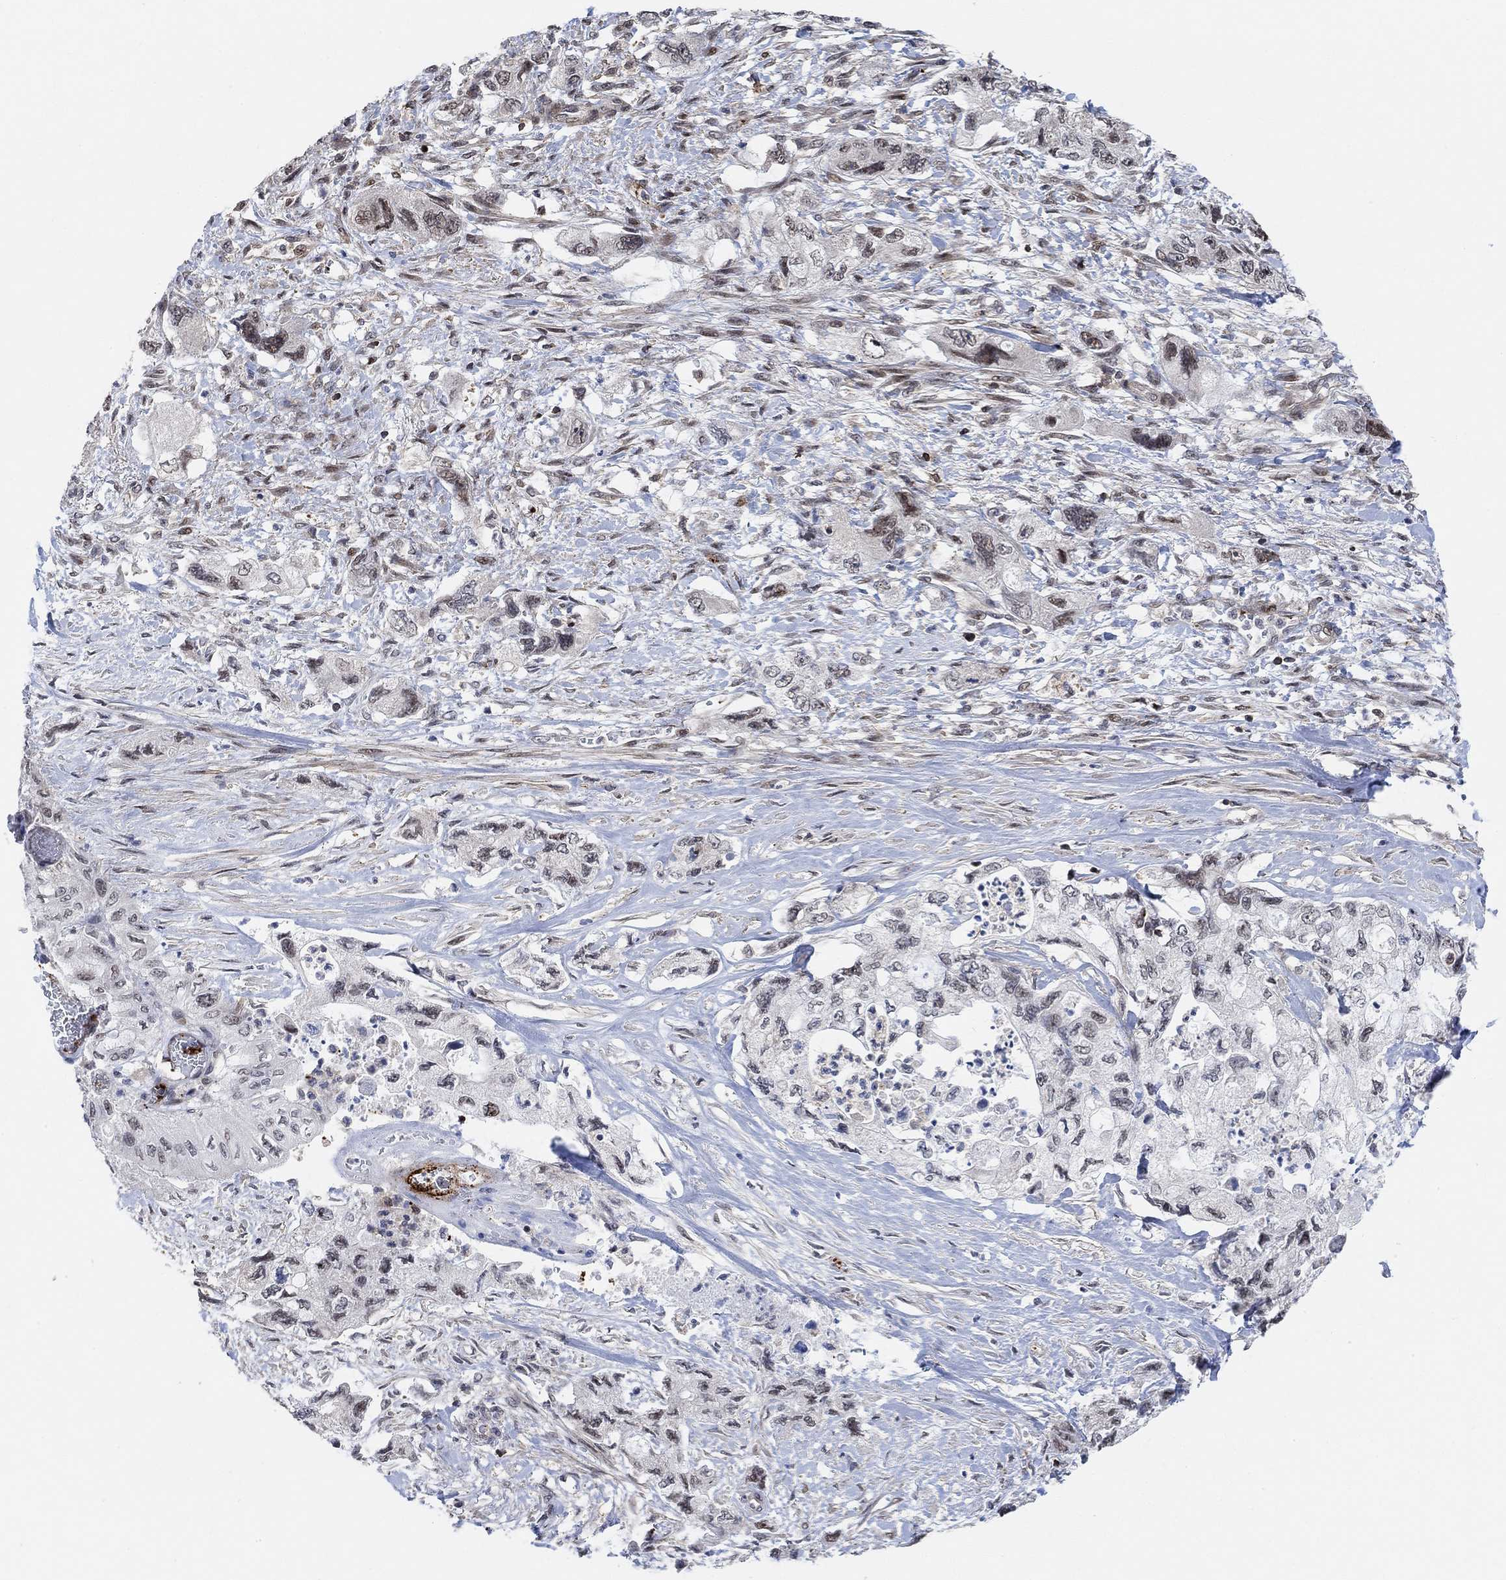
{"staining": {"intensity": "weak", "quantity": "<25%", "location": "nuclear"}, "tissue": "pancreatic cancer", "cell_type": "Tumor cells", "image_type": "cancer", "snomed": [{"axis": "morphology", "description": "Adenocarcinoma, NOS"}, {"axis": "topography", "description": "Pancreas"}], "caption": "The micrograph exhibits no staining of tumor cells in adenocarcinoma (pancreatic).", "gene": "PWWP2B", "patient": {"sex": "female", "age": 73}}